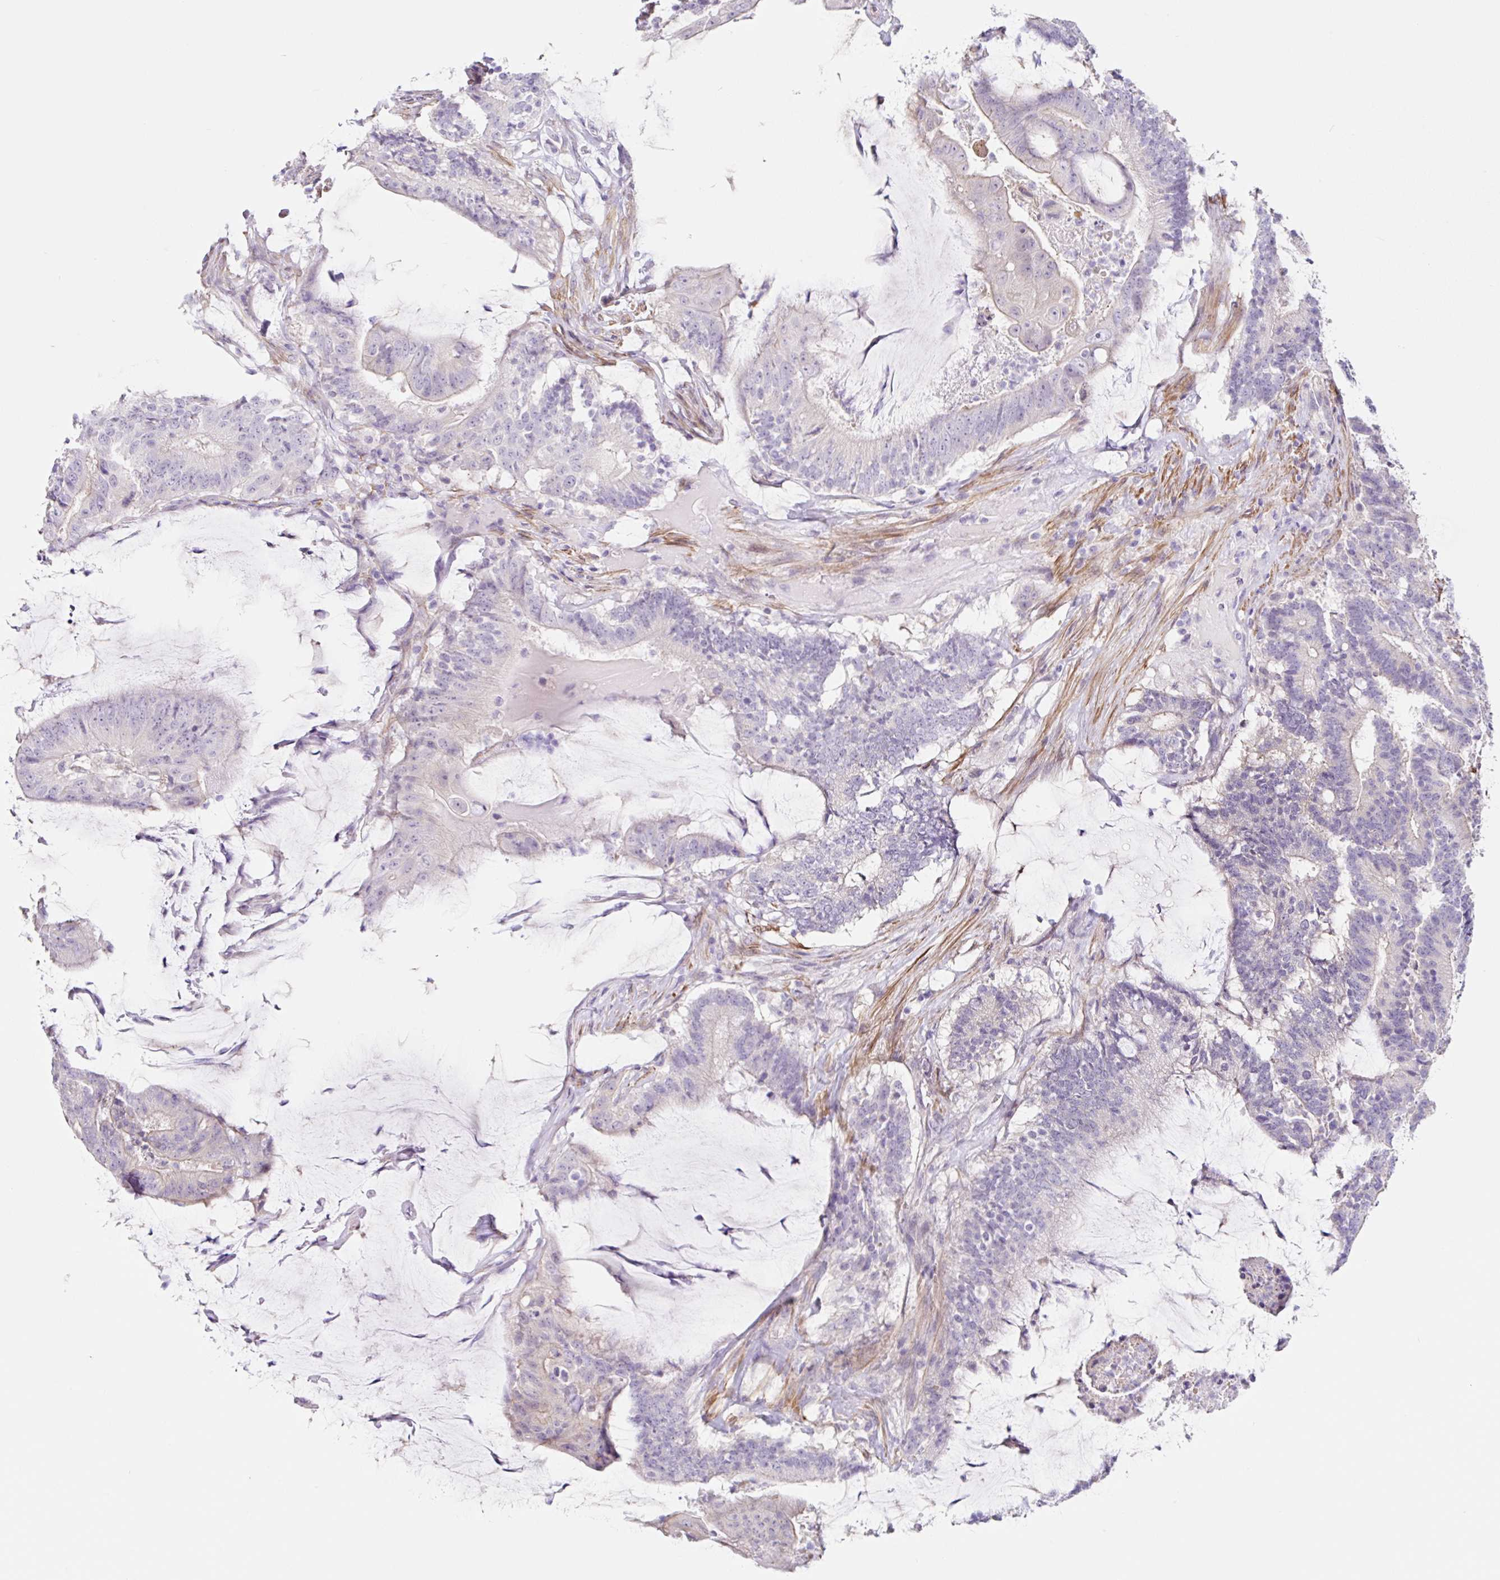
{"staining": {"intensity": "negative", "quantity": "none", "location": "none"}, "tissue": "colorectal cancer", "cell_type": "Tumor cells", "image_type": "cancer", "snomed": [{"axis": "morphology", "description": "Adenocarcinoma, NOS"}, {"axis": "topography", "description": "Colon"}], "caption": "Colorectal adenocarcinoma was stained to show a protein in brown. There is no significant staining in tumor cells.", "gene": "DCAF17", "patient": {"sex": "female", "age": 43}}